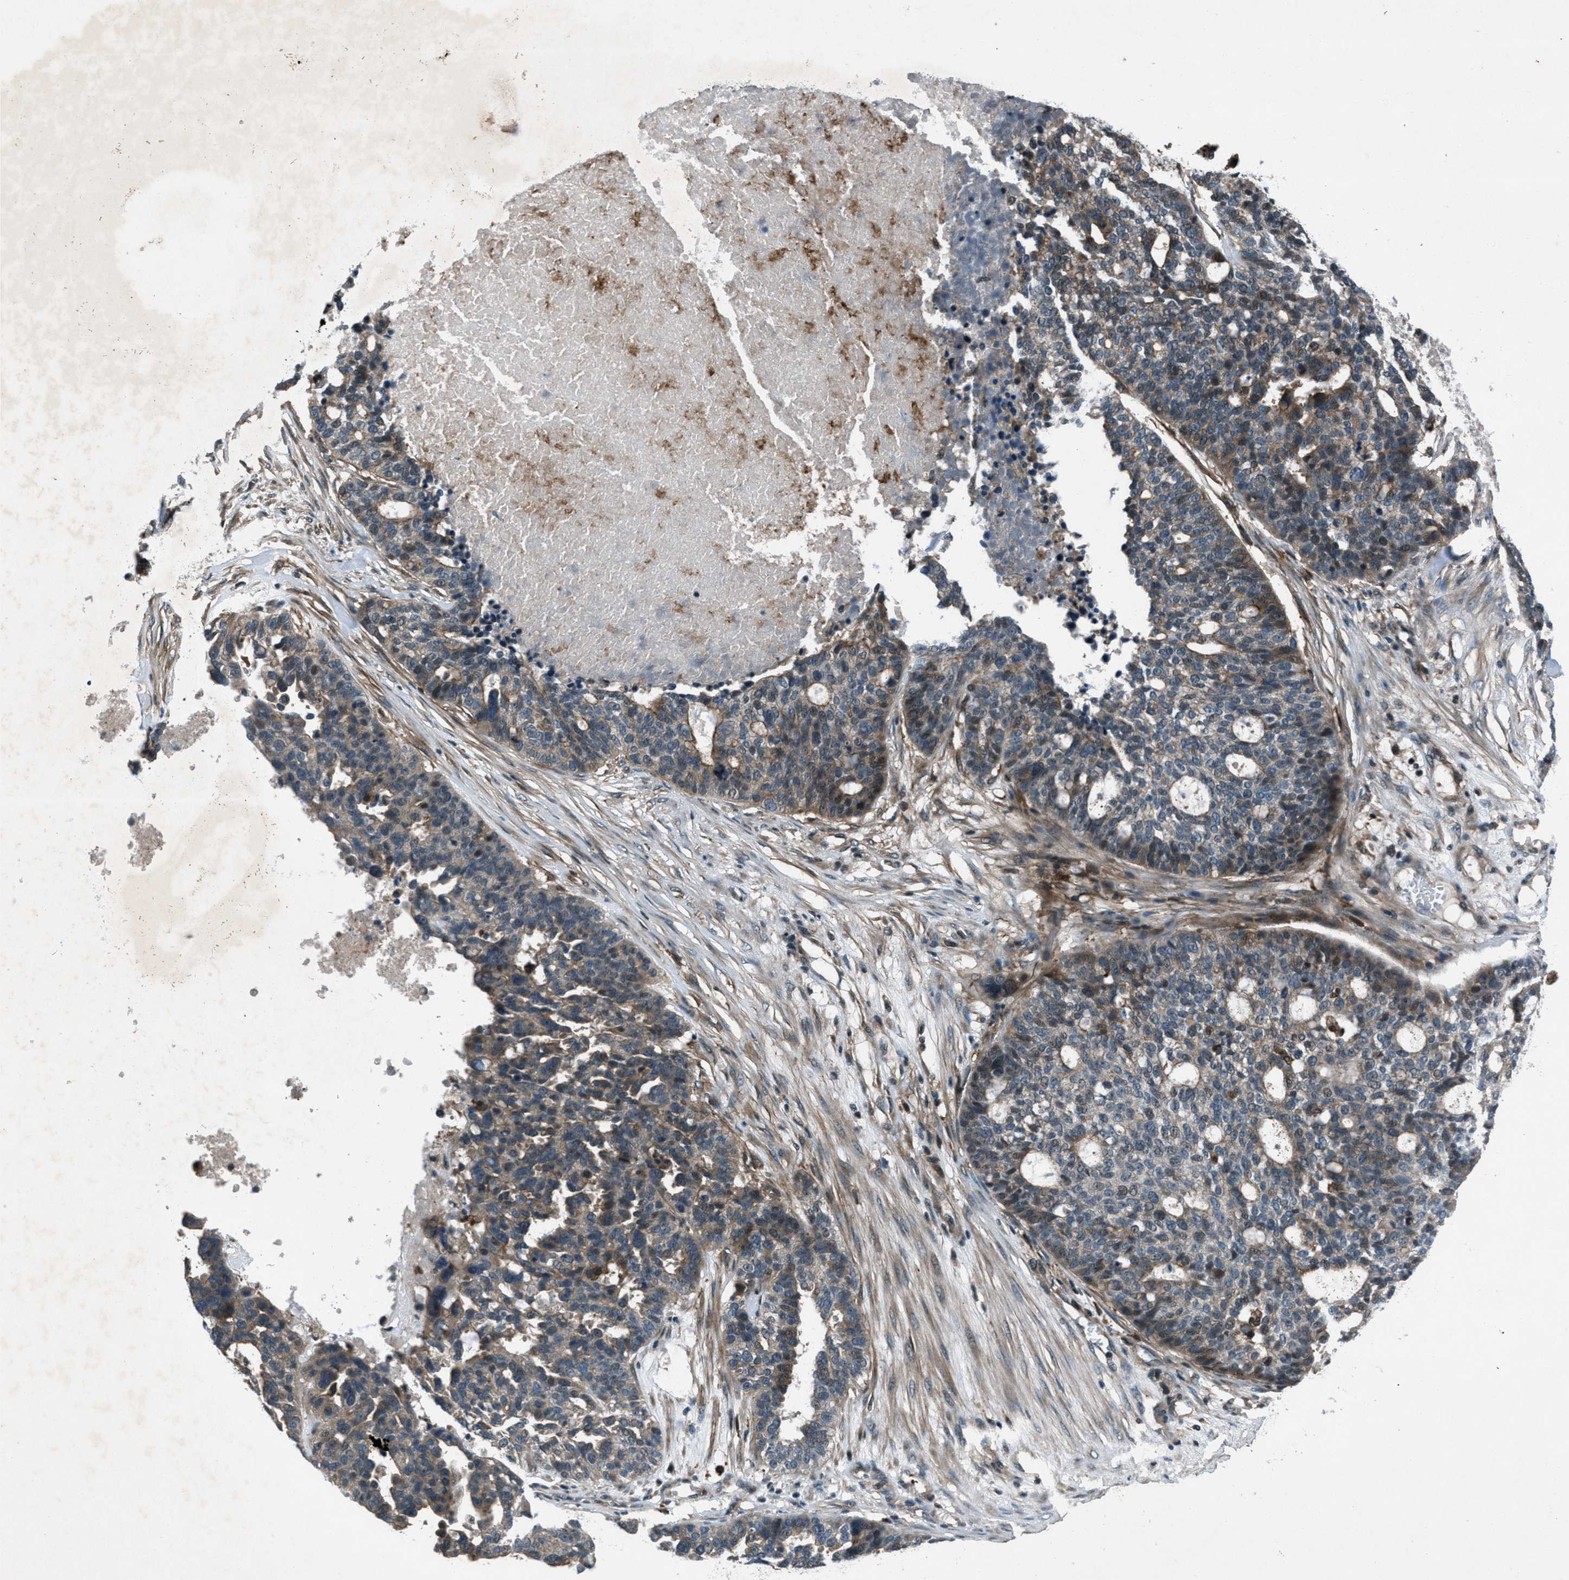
{"staining": {"intensity": "moderate", "quantity": ">75%", "location": "cytoplasmic/membranous"}, "tissue": "ovarian cancer", "cell_type": "Tumor cells", "image_type": "cancer", "snomed": [{"axis": "morphology", "description": "Cystadenocarcinoma, serous, NOS"}, {"axis": "topography", "description": "Ovary"}], "caption": "Ovarian serous cystadenocarcinoma stained for a protein (brown) demonstrates moderate cytoplasmic/membranous positive positivity in approximately >75% of tumor cells.", "gene": "EPSTI1", "patient": {"sex": "female", "age": 59}}